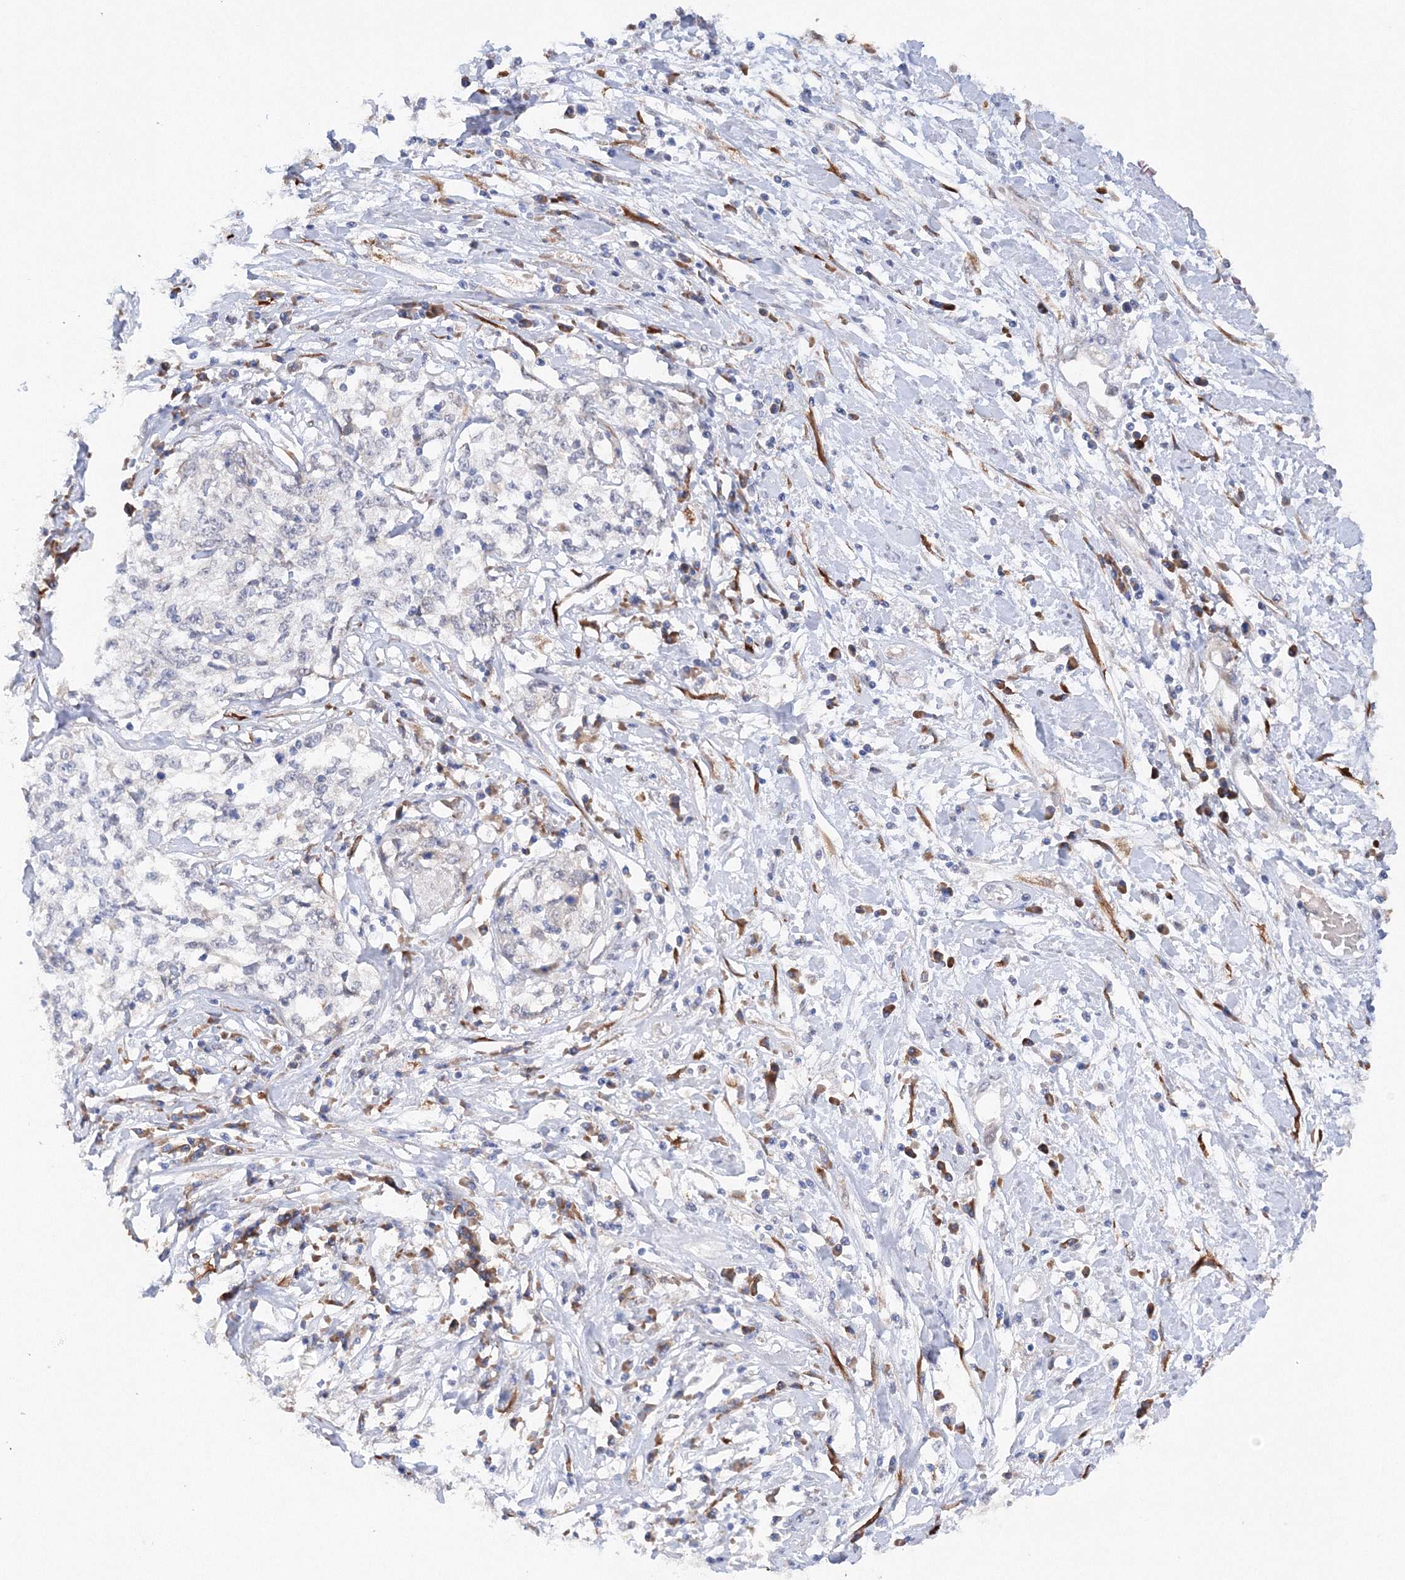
{"staining": {"intensity": "negative", "quantity": "none", "location": "none"}, "tissue": "cervical cancer", "cell_type": "Tumor cells", "image_type": "cancer", "snomed": [{"axis": "morphology", "description": "Squamous cell carcinoma, NOS"}, {"axis": "topography", "description": "Cervix"}], "caption": "This is a micrograph of IHC staining of cervical cancer (squamous cell carcinoma), which shows no expression in tumor cells.", "gene": "DIS3L2", "patient": {"sex": "female", "age": 57}}